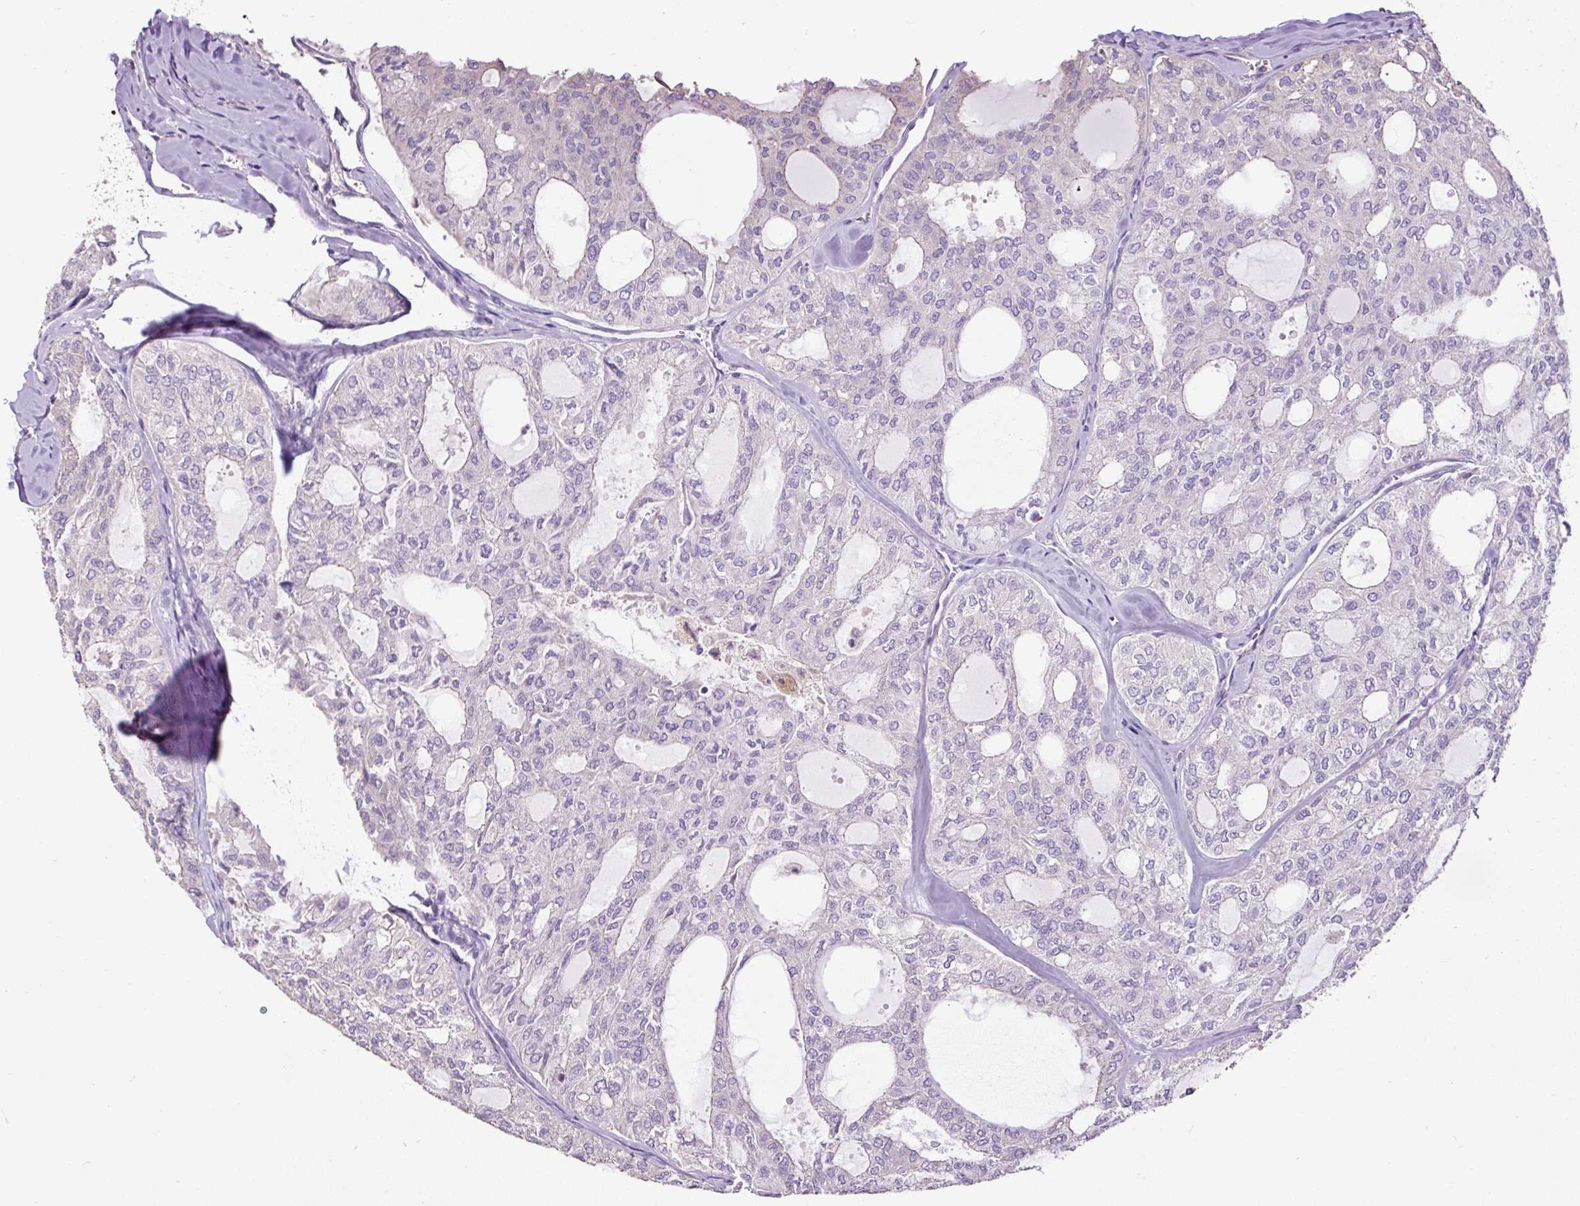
{"staining": {"intensity": "negative", "quantity": "none", "location": "none"}, "tissue": "thyroid cancer", "cell_type": "Tumor cells", "image_type": "cancer", "snomed": [{"axis": "morphology", "description": "Follicular adenoma carcinoma, NOS"}, {"axis": "topography", "description": "Thyroid gland"}], "caption": "Immunohistochemistry (IHC) of thyroid follicular adenoma carcinoma displays no expression in tumor cells.", "gene": "PDIA2", "patient": {"sex": "male", "age": 75}}